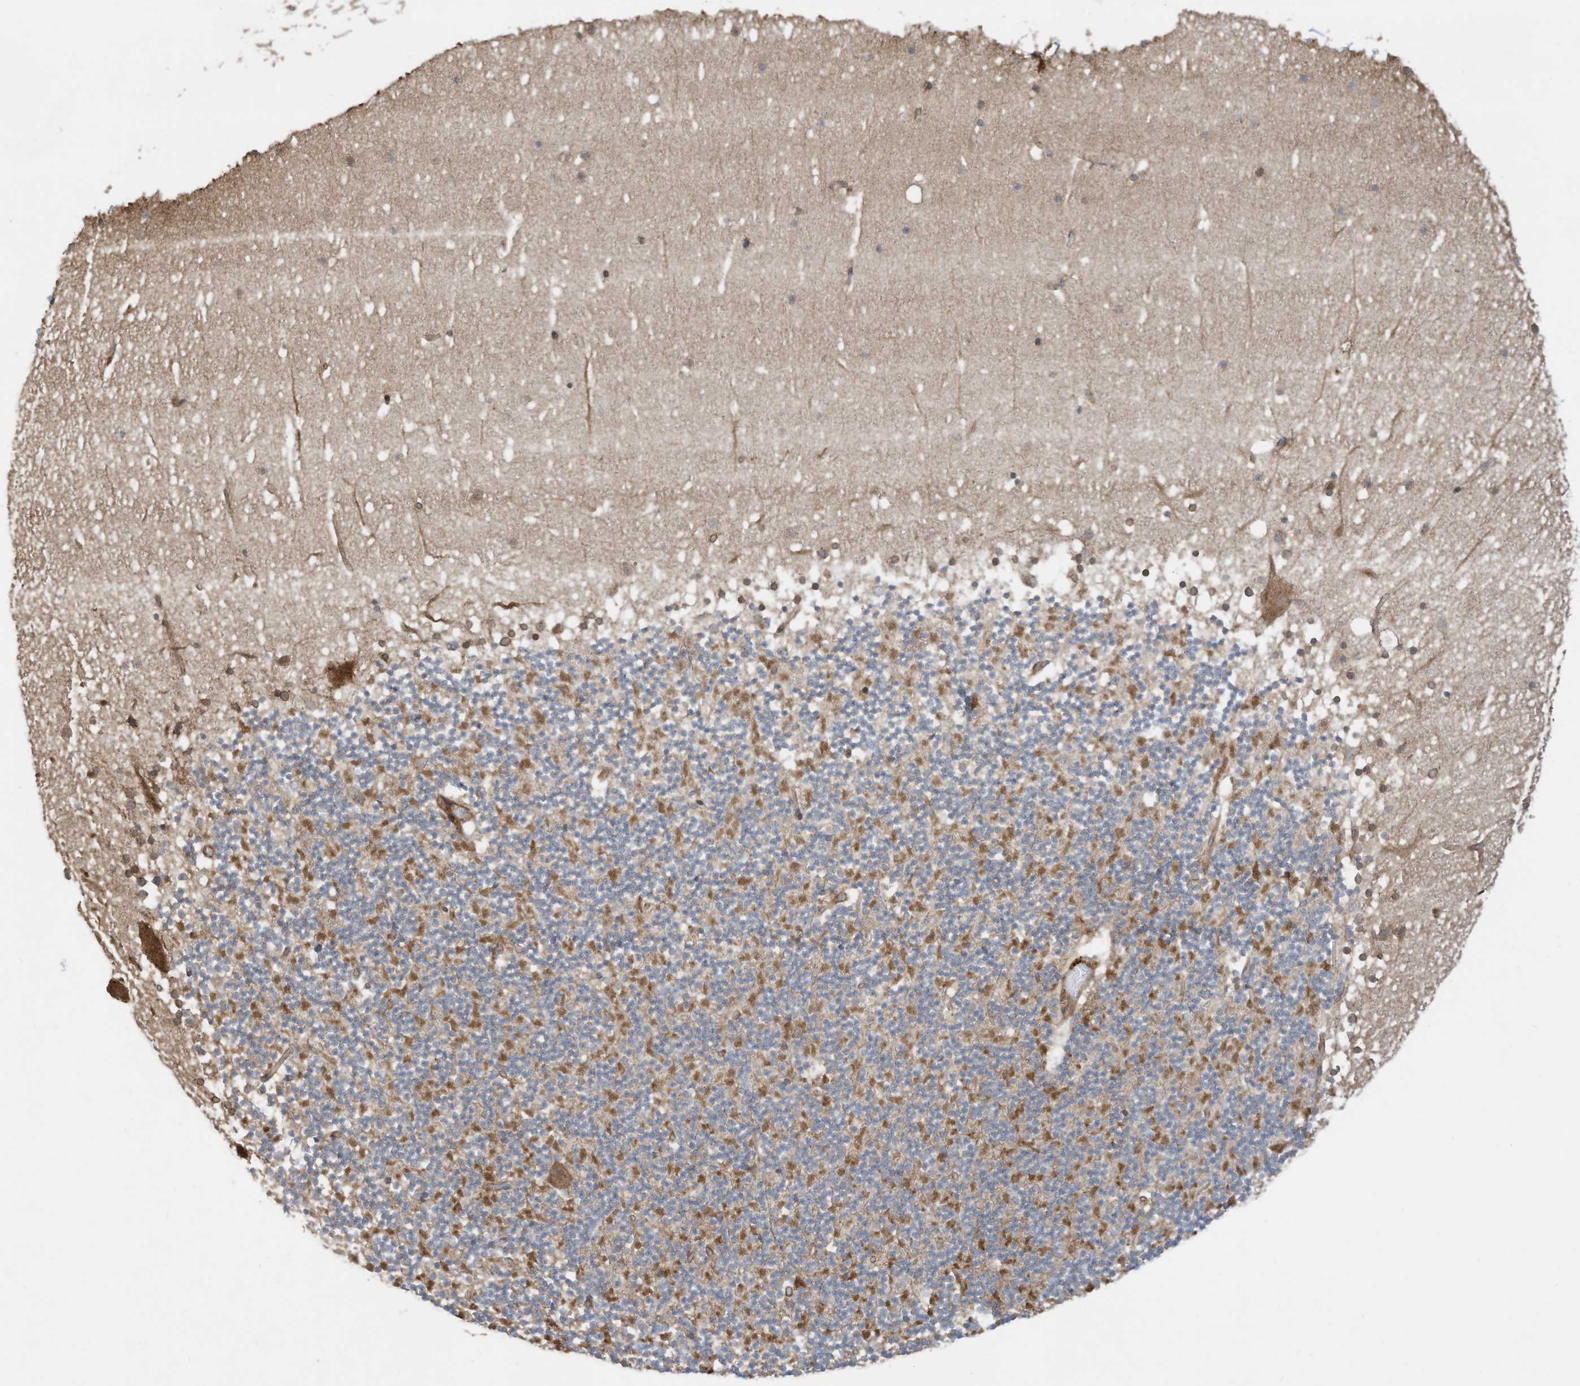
{"staining": {"intensity": "moderate", "quantity": "<25%", "location": "cytoplasmic/membranous"}, "tissue": "cerebellum", "cell_type": "Cells in granular layer", "image_type": "normal", "snomed": [{"axis": "morphology", "description": "Normal tissue, NOS"}, {"axis": "topography", "description": "Cerebellum"}], "caption": "Approximately <25% of cells in granular layer in unremarkable human cerebellum show moderate cytoplasmic/membranous protein positivity as visualized by brown immunohistochemical staining.", "gene": "DDIT4", "patient": {"sex": "male", "age": 57}}